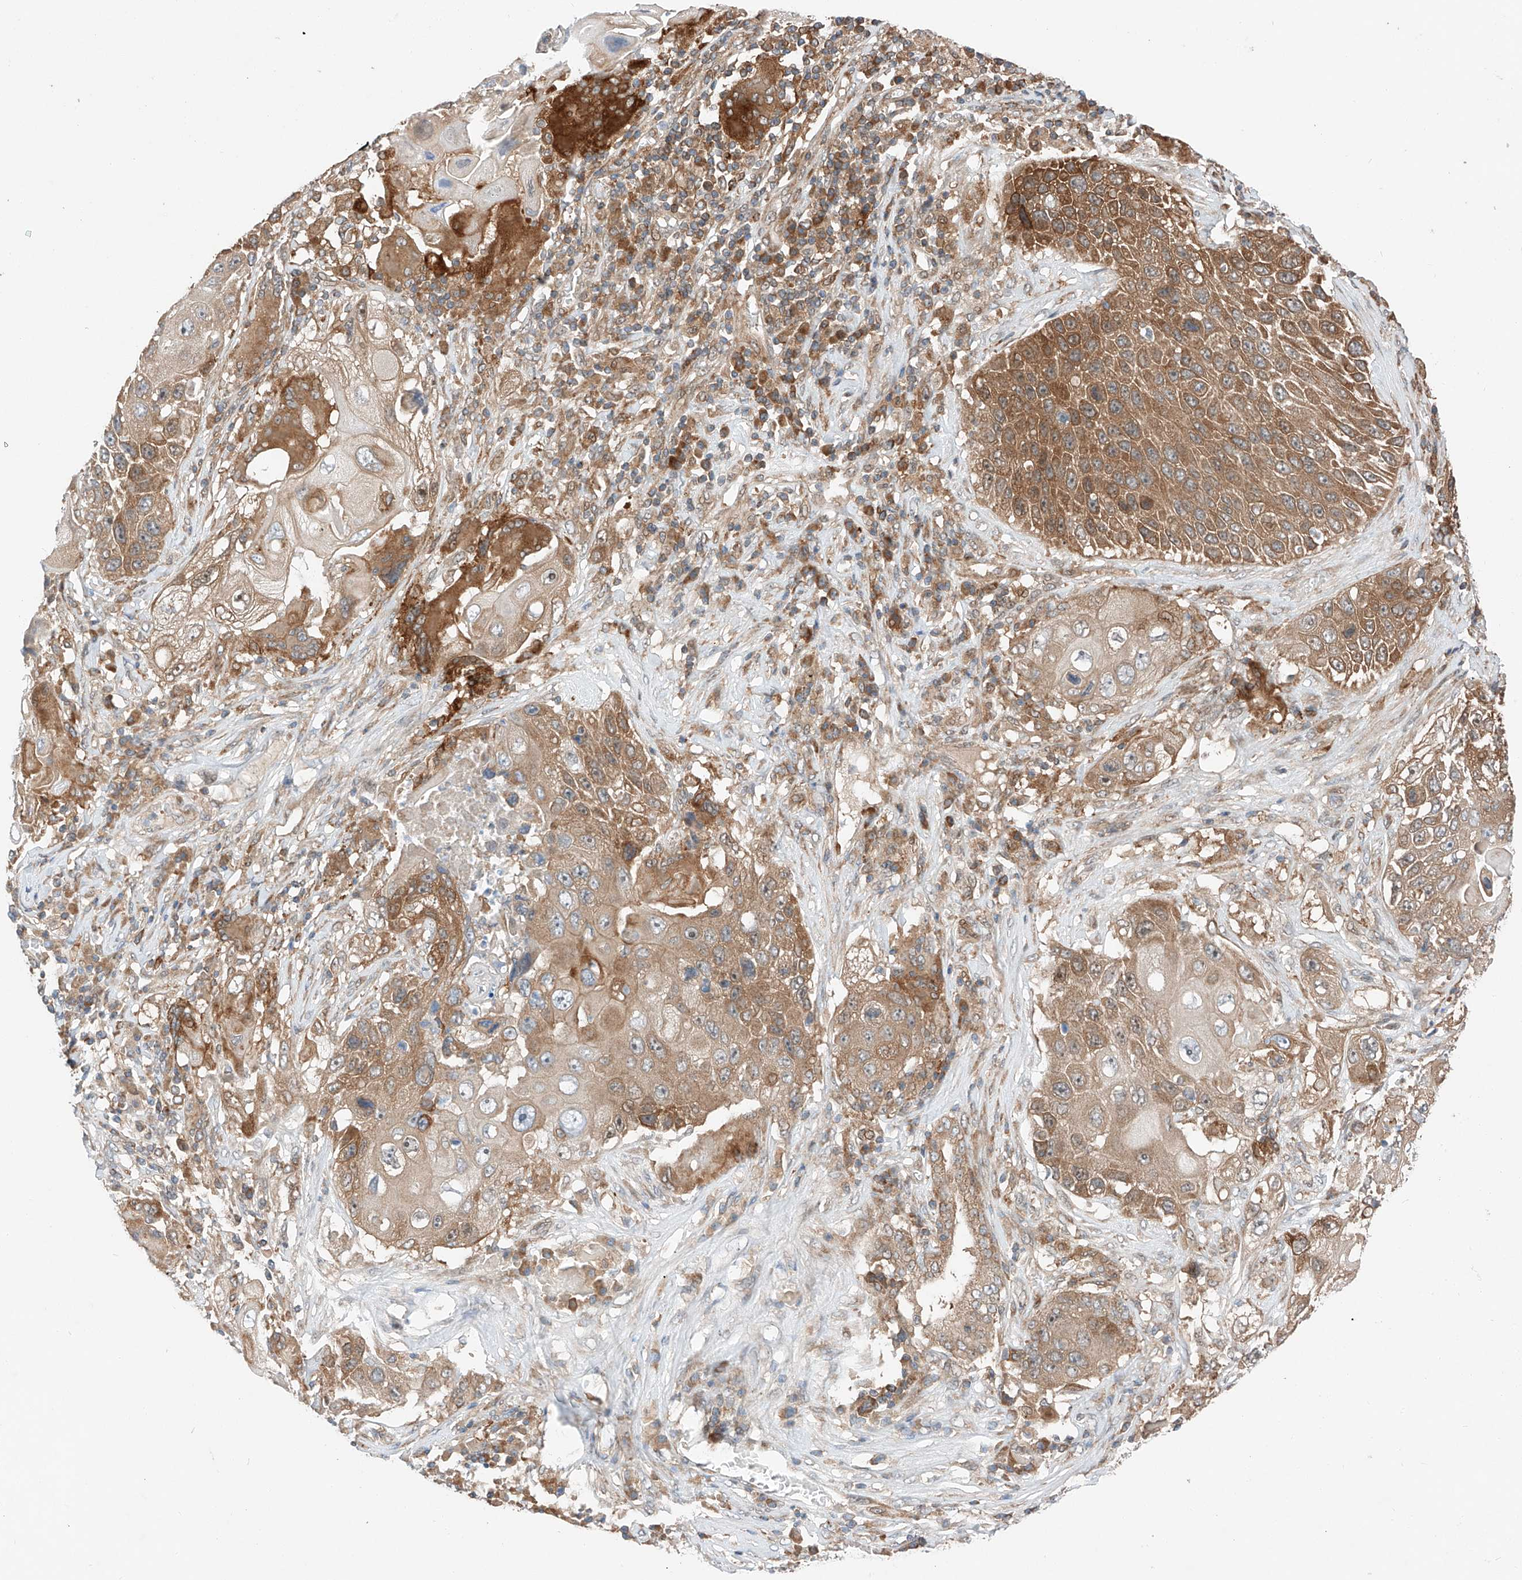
{"staining": {"intensity": "moderate", "quantity": ">75%", "location": "cytoplasmic/membranous"}, "tissue": "lung cancer", "cell_type": "Tumor cells", "image_type": "cancer", "snomed": [{"axis": "morphology", "description": "Squamous cell carcinoma, NOS"}, {"axis": "topography", "description": "Lung"}], "caption": "A brown stain shows moderate cytoplasmic/membranous expression of a protein in human lung cancer tumor cells.", "gene": "RUSC1", "patient": {"sex": "male", "age": 61}}